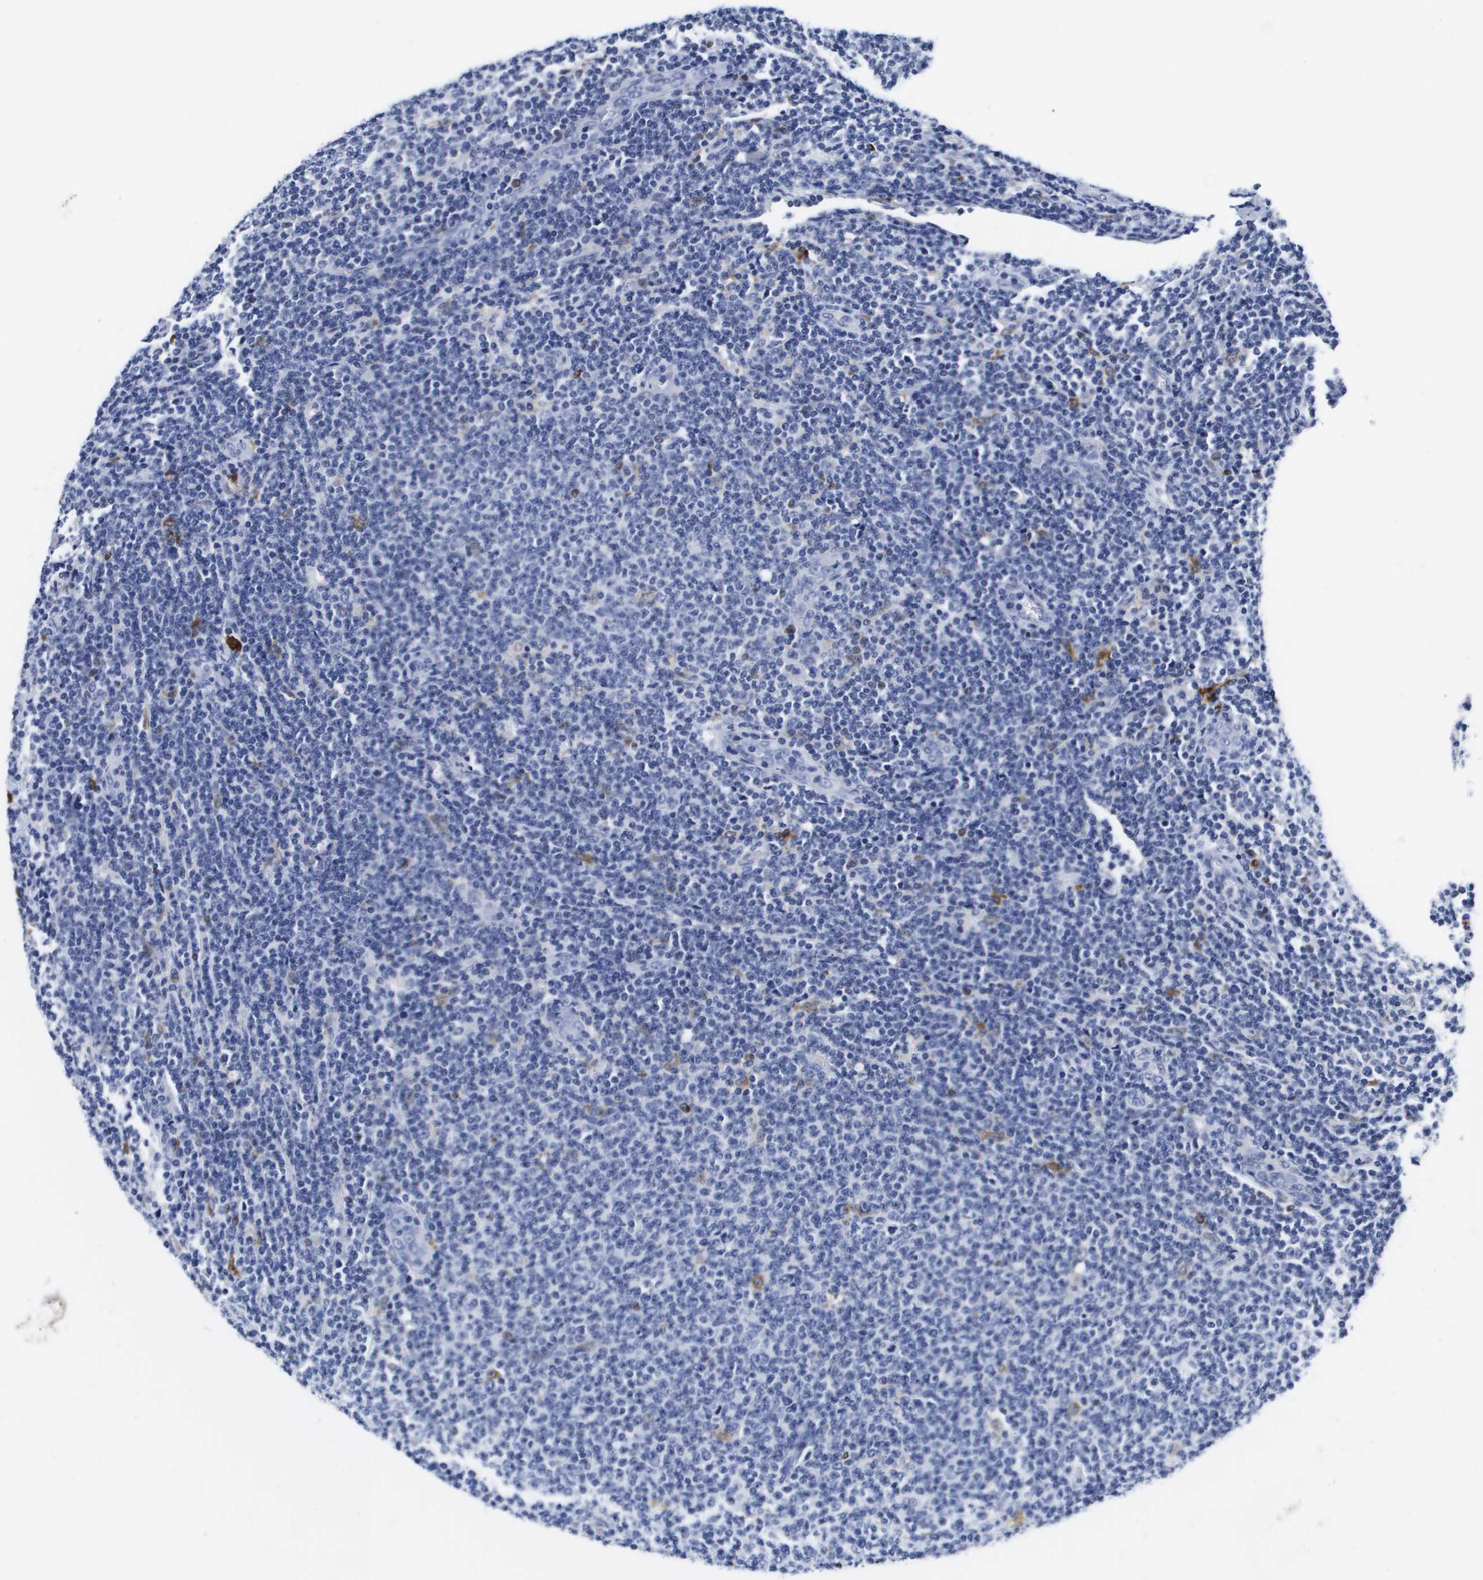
{"staining": {"intensity": "negative", "quantity": "none", "location": "none"}, "tissue": "lymphoma", "cell_type": "Tumor cells", "image_type": "cancer", "snomed": [{"axis": "morphology", "description": "Malignant lymphoma, non-Hodgkin's type, Low grade"}, {"axis": "topography", "description": "Lymph node"}], "caption": "An image of low-grade malignant lymphoma, non-Hodgkin's type stained for a protein exhibits no brown staining in tumor cells. The staining is performed using DAB brown chromogen with nuclei counter-stained in using hematoxylin.", "gene": "HMOX1", "patient": {"sex": "male", "age": 66}}